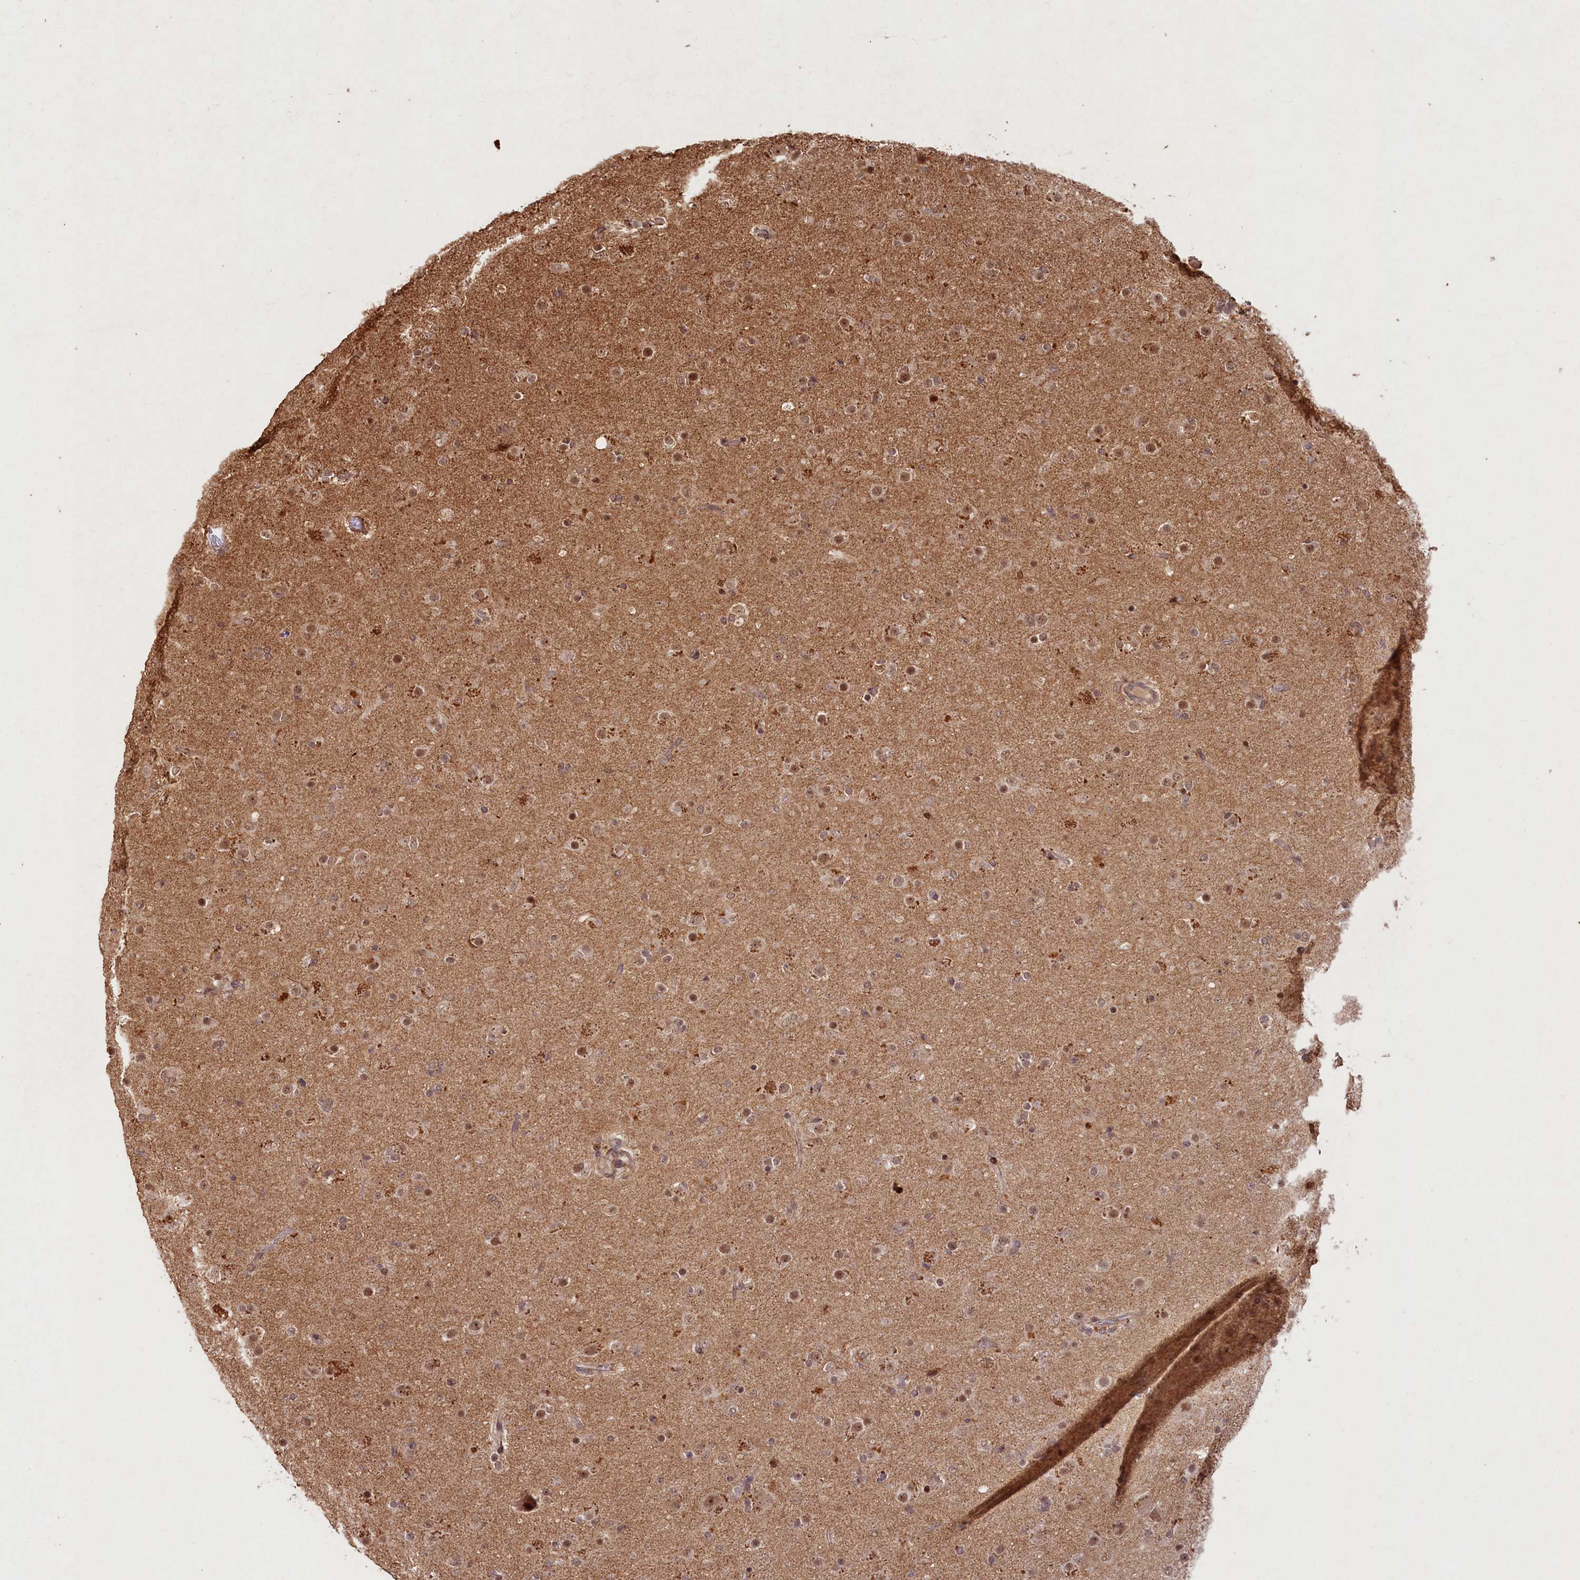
{"staining": {"intensity": "moderate", "quantity": ">75%", "location": "nuclear"}, "tissue": "glioma", "cell_type": "Tumor cells", "image_type": "cancer", "snomed": [{"axis": "morphology", "description": "Glioma, malignant, Low grade"}, {"axis": "topography", "description": "Brain"}], "caption": "Immunohistochemical staining of glioma reveals medium levels of moderate nuclear expression in about >75% of tumor cells. (brown staining indicates protein expression, while blue staining denotes nuclei).", "gene": "SHPRH", "patient": {"sex": "male", "age": 65}}